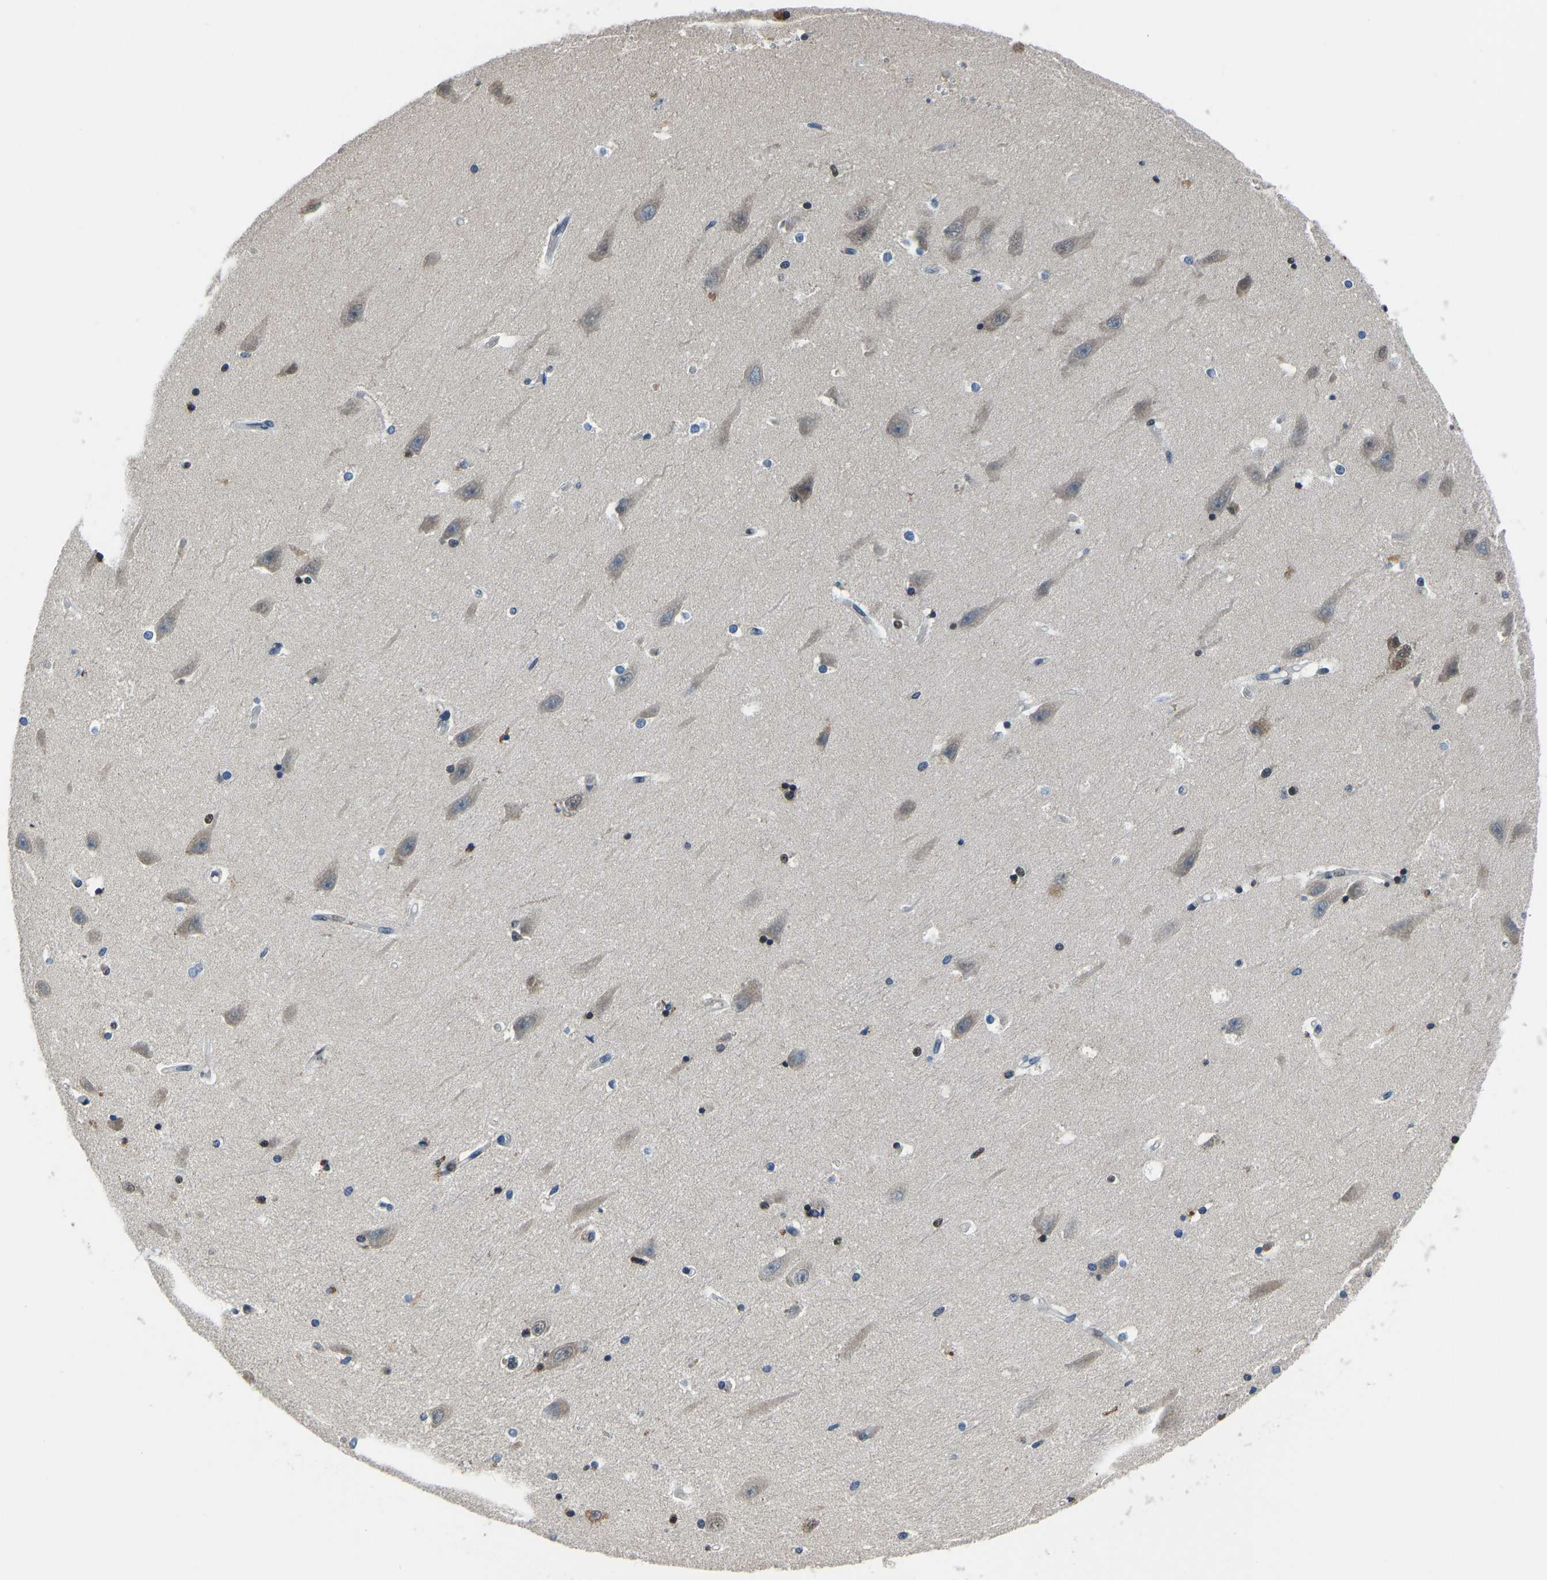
{"staining": {"intensity": "negative", "quantity": "none", "location": "none"}, "tissue": "hippocampus", "cell_type": "Glial cells", "image_type": "normal", "snomed": [{"axis": "morphology", "description": "Normal tissue, NOS"}, {"axis": "topography", "description": "Hippocampus"}], "caption": "Immunohistochemistry image of benign hippocampus: hippocampus stained with DAB reveals no significant protein expression in glial cells.", "gene": "FOS", "patient": {"sex": "male", "age": 45}}